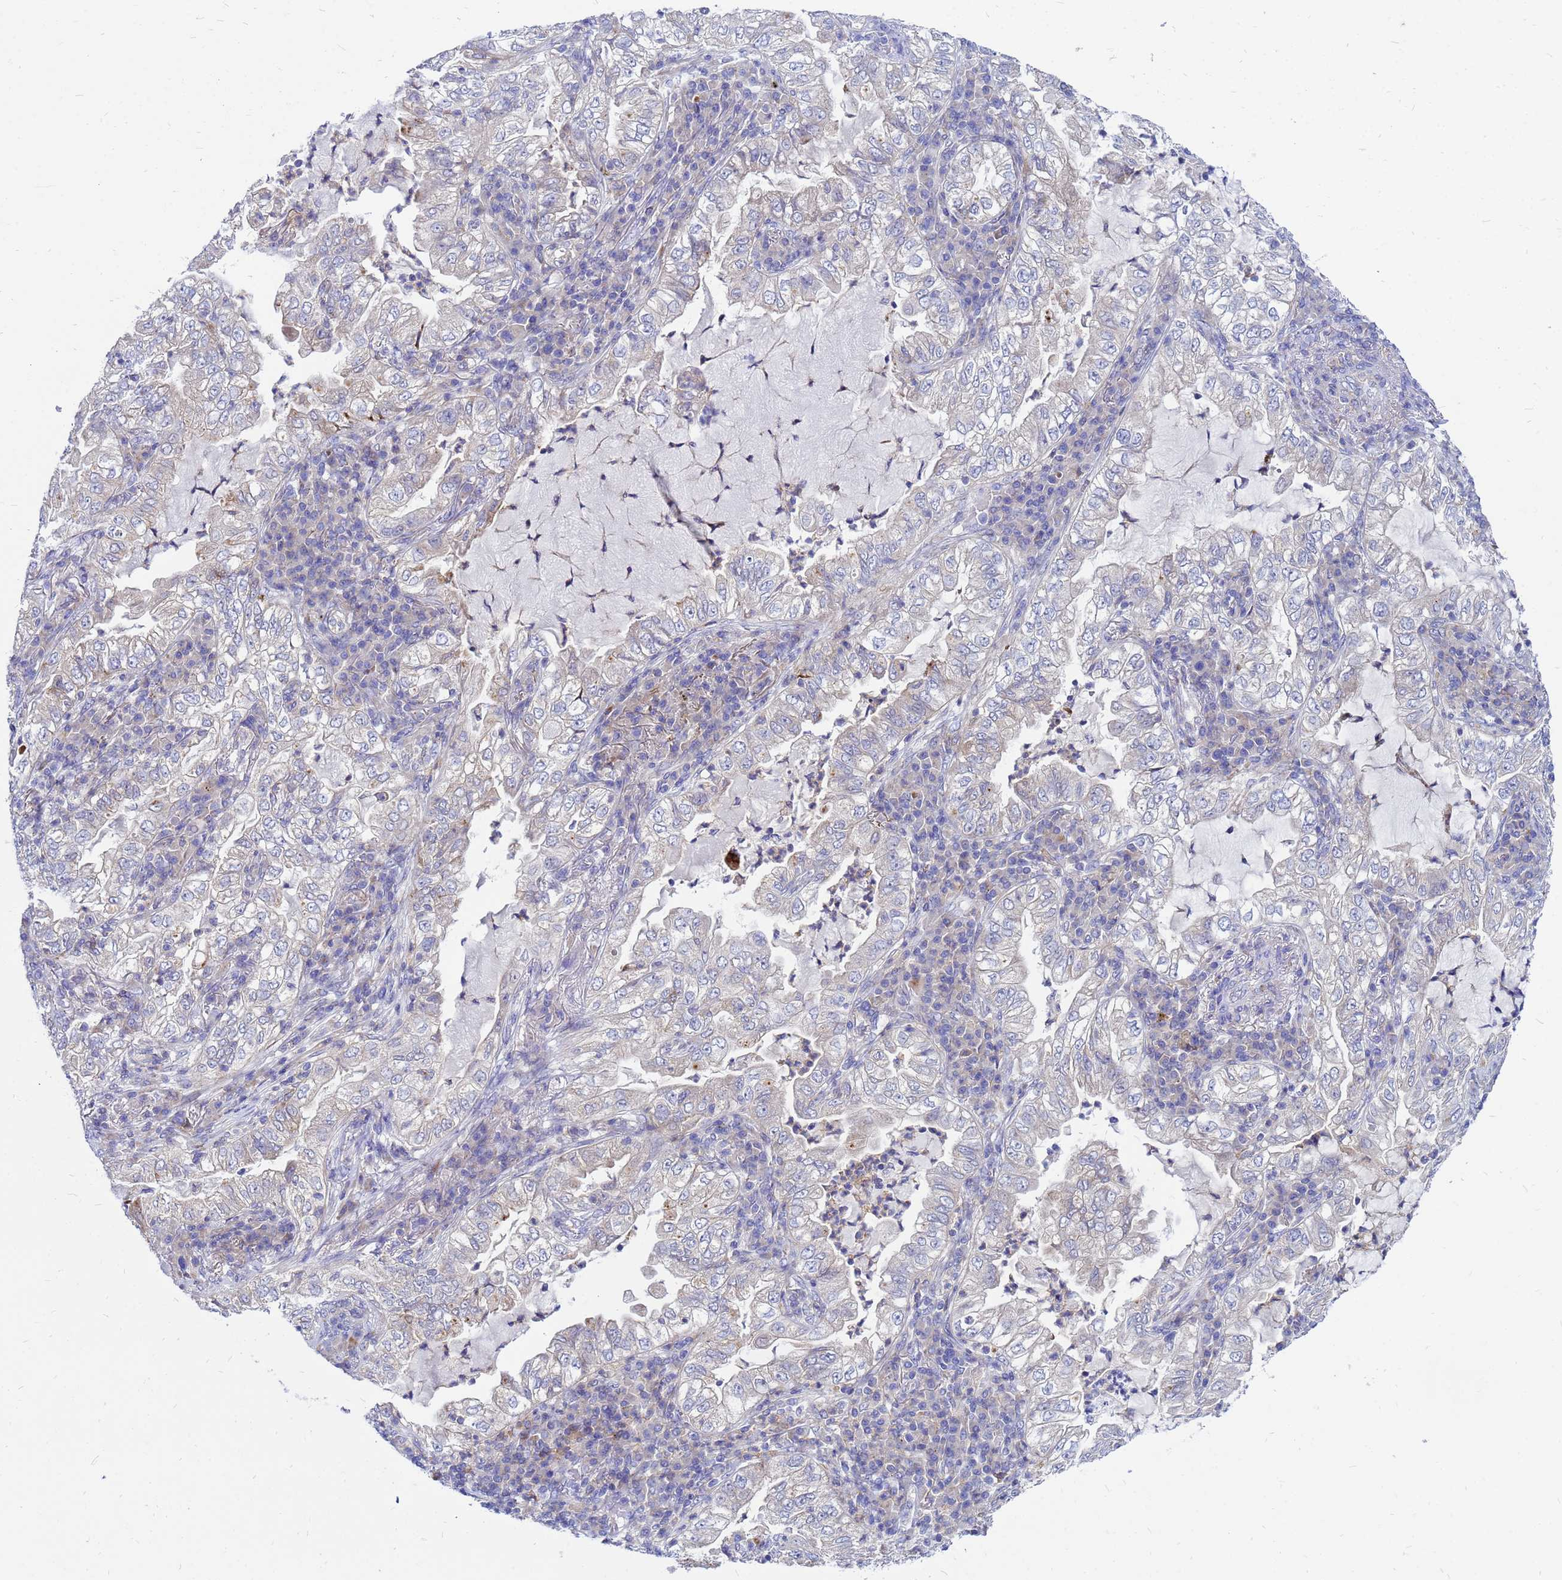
{"staining": {"intensity": "negative", "quantity": "none", "location": "none"}, "tissue": "lung cancer", "cell_type": "Tumor cells", "image_type": "cancer", "snomed": [{"axis": "morphology", "description": "Adenocarcinoma, NOS"}, {"axis": "topography", "description": "Lung"}], "caption": "A micrograph of human adenocarcinoma (lung) is negative for staining in tumor cells.", "gene": "FHIP1A", "patient": {"sex": "female", "age": 73}}